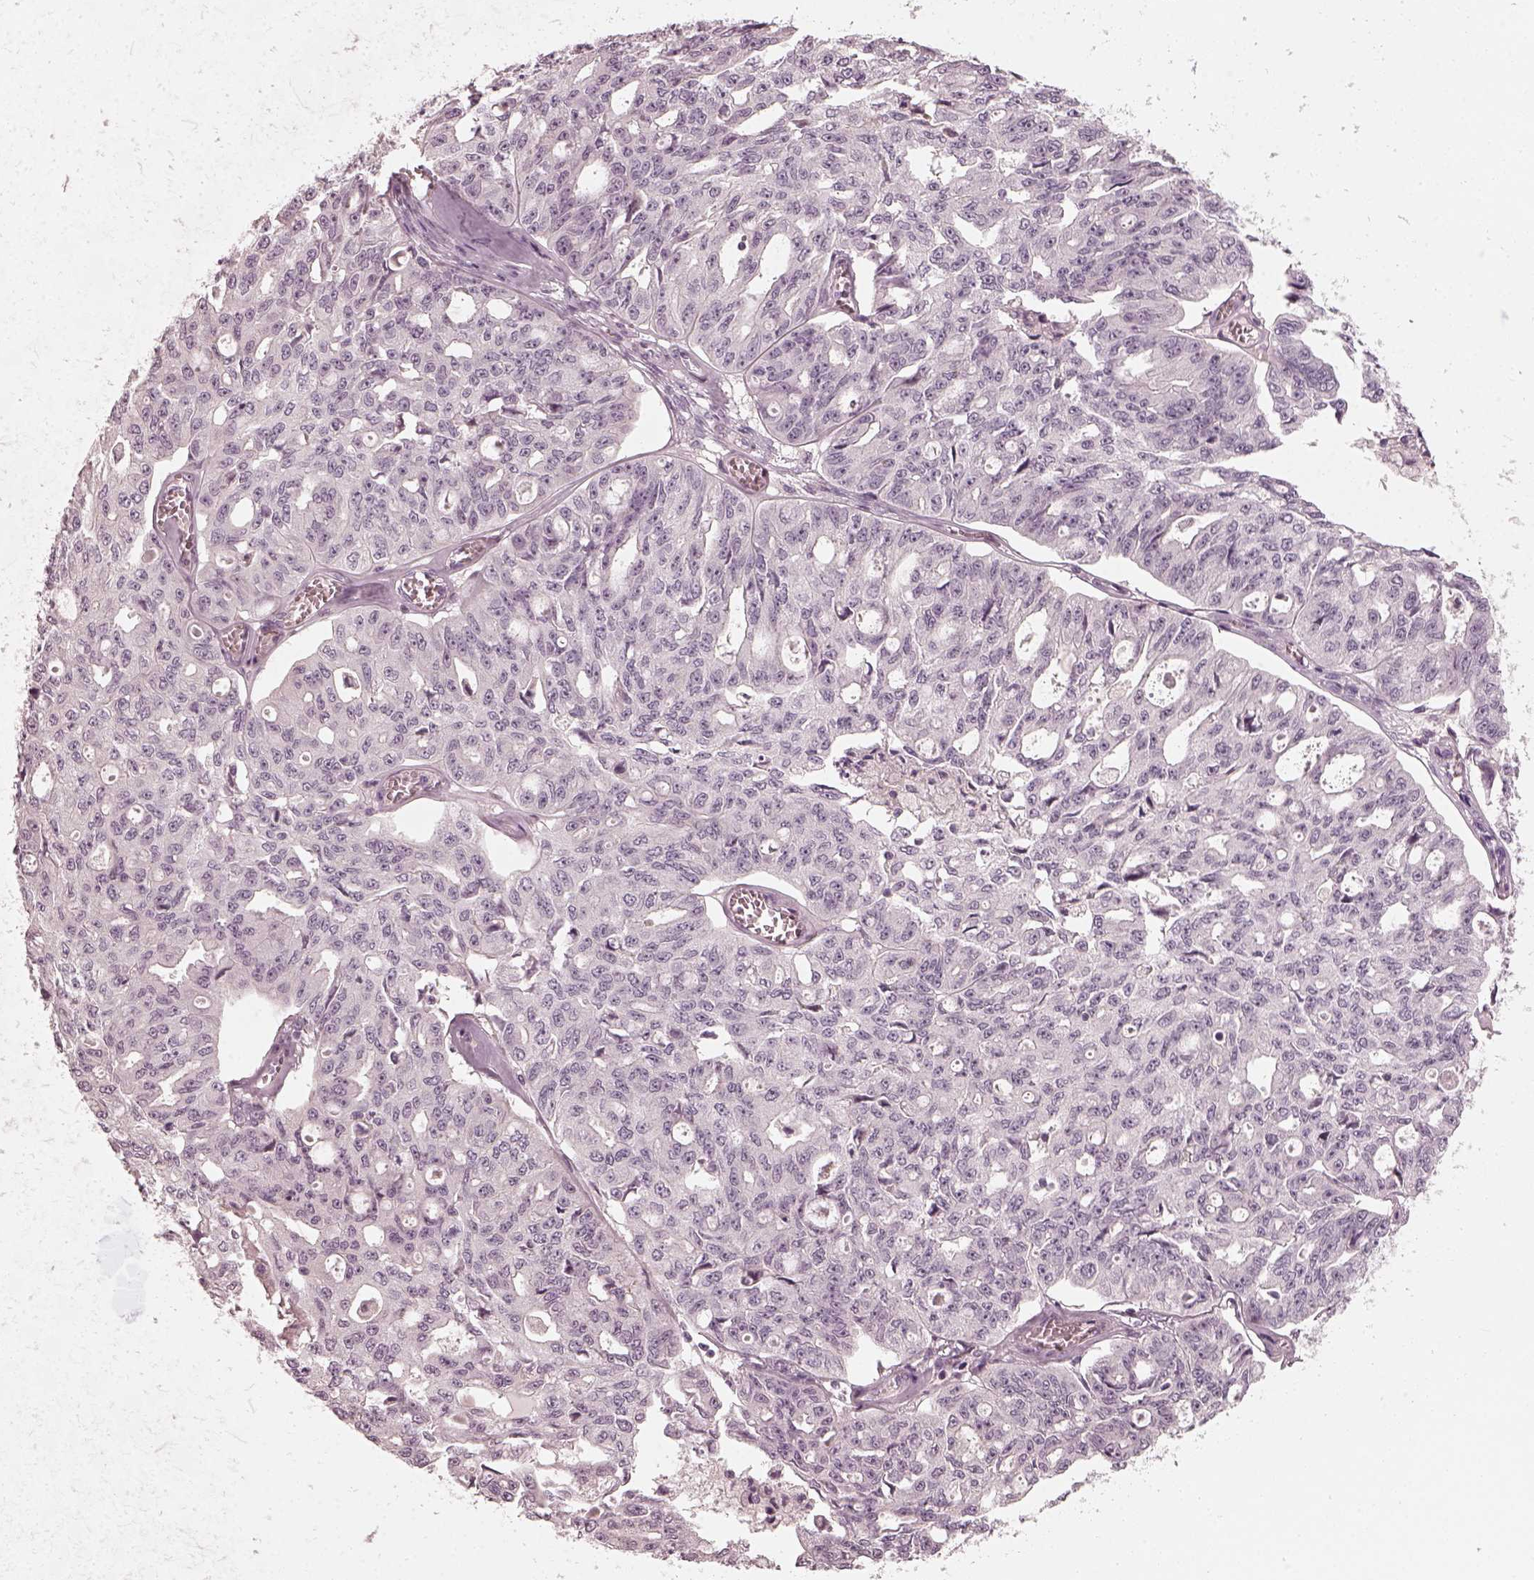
{"staining": {"intensity": "negative", "quantity": "none", "location": "none"}, "tissue": "ovarian cancer", "cell_type": "Tumor cells", "image_type": "cancer", "snomed": [{"axis": "morphology", "description": "Carcinoma, endometroid"}, {"axis": "topography", "description": "Ovary"}], "caption": "DAB (3,3'-diaminobenzidine) immunohistochemical staining of human ovarian cancer displays no significant staining in tumor cells.", "gene": "CHIT1", "patient": {"sex": "female", "age": 65}}